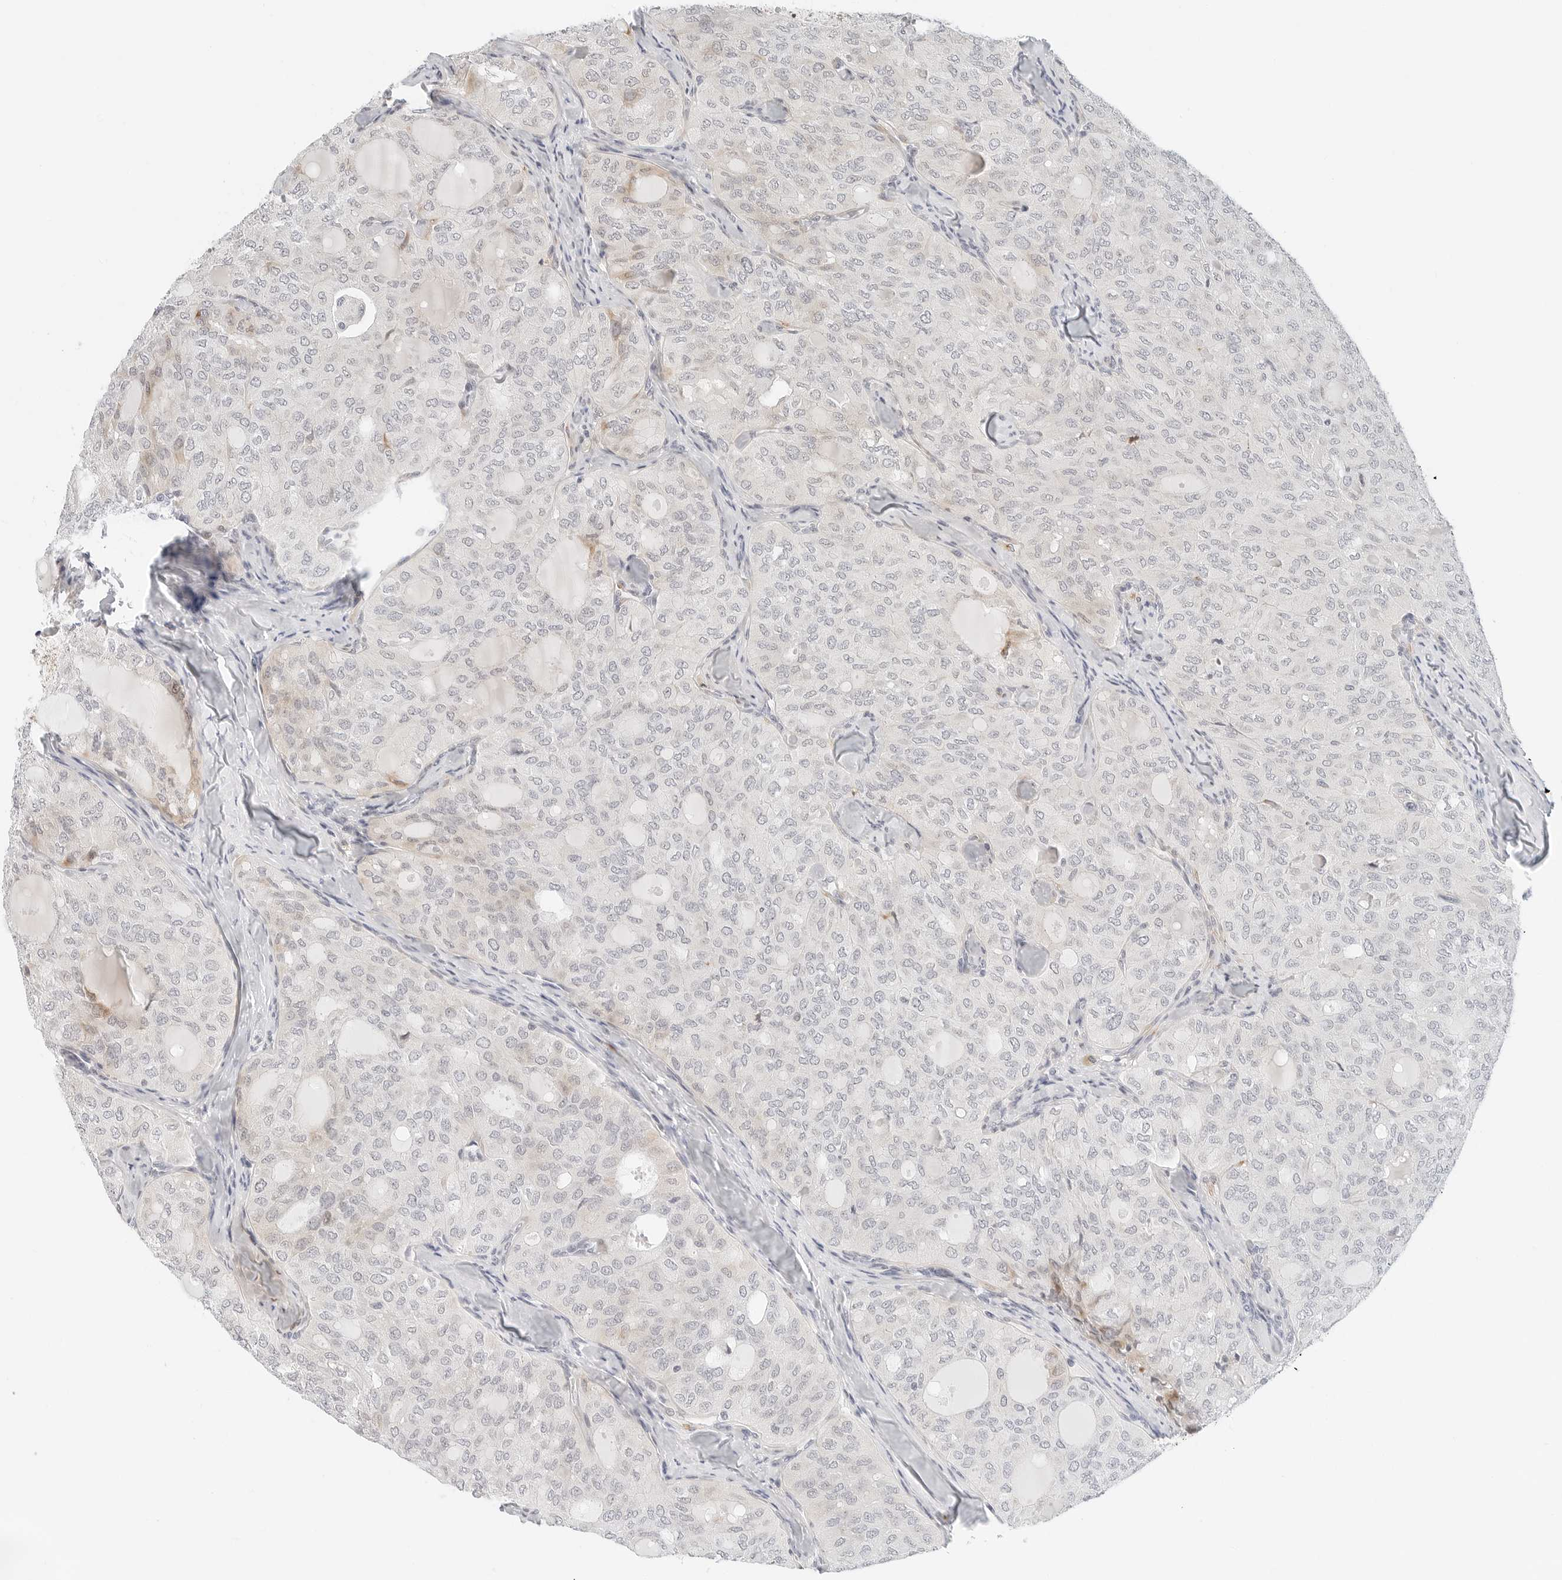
{"staining": {"intensity": "weak", "quantity": "<25%", "location": "cytoplasmic/membranous"}, "tissue": "thyroid cancer", "cell_type": "Tumor cells", "image_type": "cancer", "snomed": [{"axis": "morphology", "description": "Follicular adenoma carcinoma, NOS"}, {"axis": "topography", "description": "Thyroid gland"}], "caption": "Thyroid cancer stained for a protein using immunohistochemistry demonstrates no expression tumor cells.", "gene": "PARP10", "patient": {"sex": "male", "age": 75}}